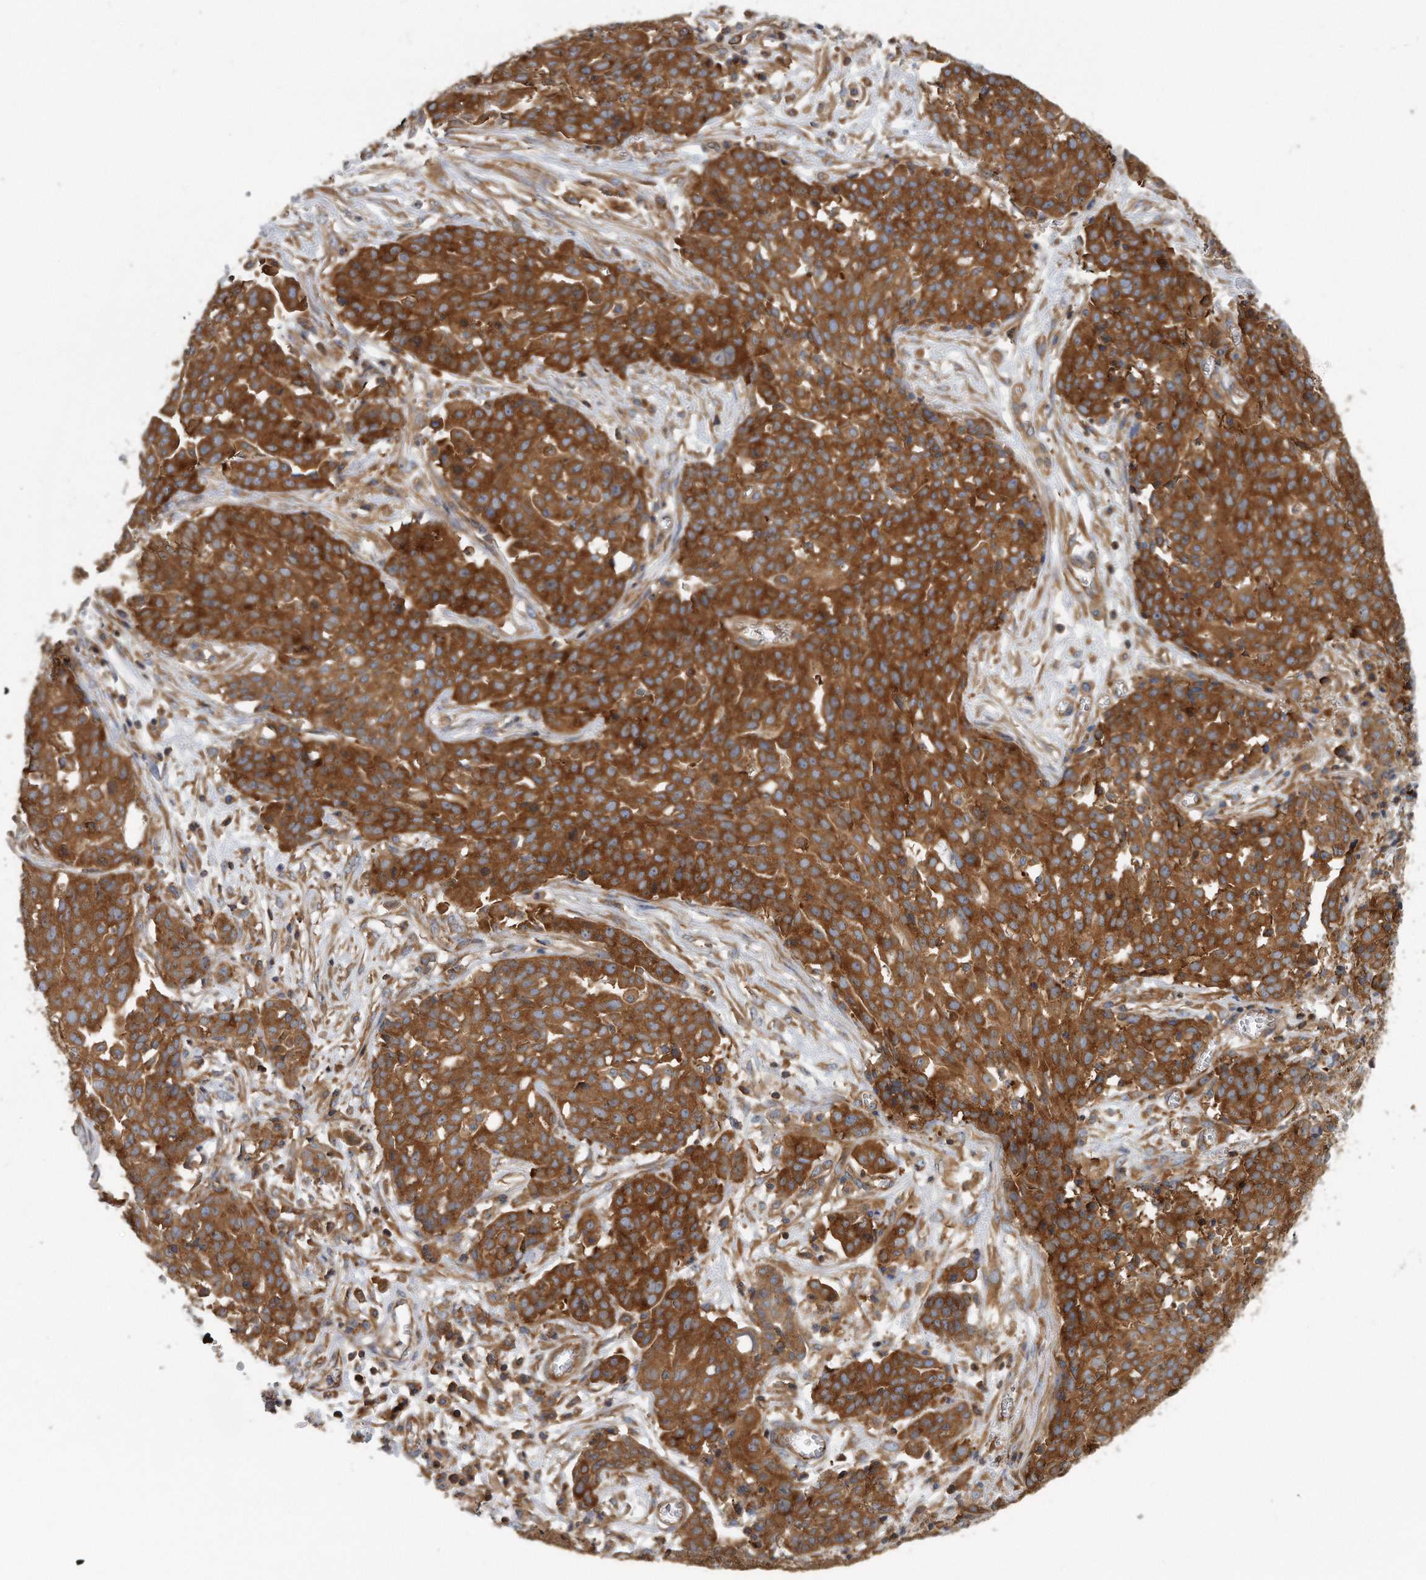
{"staining": {"intensity": "strong", "quantity": ">75%", "location": "cytoplasmic/membranous"}, "tissue": "ovarian cancer", "cell_type": "Tumor cells", "image_type": "cancer", "snomed": [{"axis": "morphology", "description": "Cystadenocarcinoma, serous, NOS"}, {"axis": "topography", "description": "Soft tissue"}, {"axis": "topography", "description": "Ovary"}], "caption": "Serous cystadenocarcinoma (ovarian) stained with a protein marker reveals strong staining in tumor cells.", "gene": "EIF3I", "patient": {"sex": "female", "age": 57}}